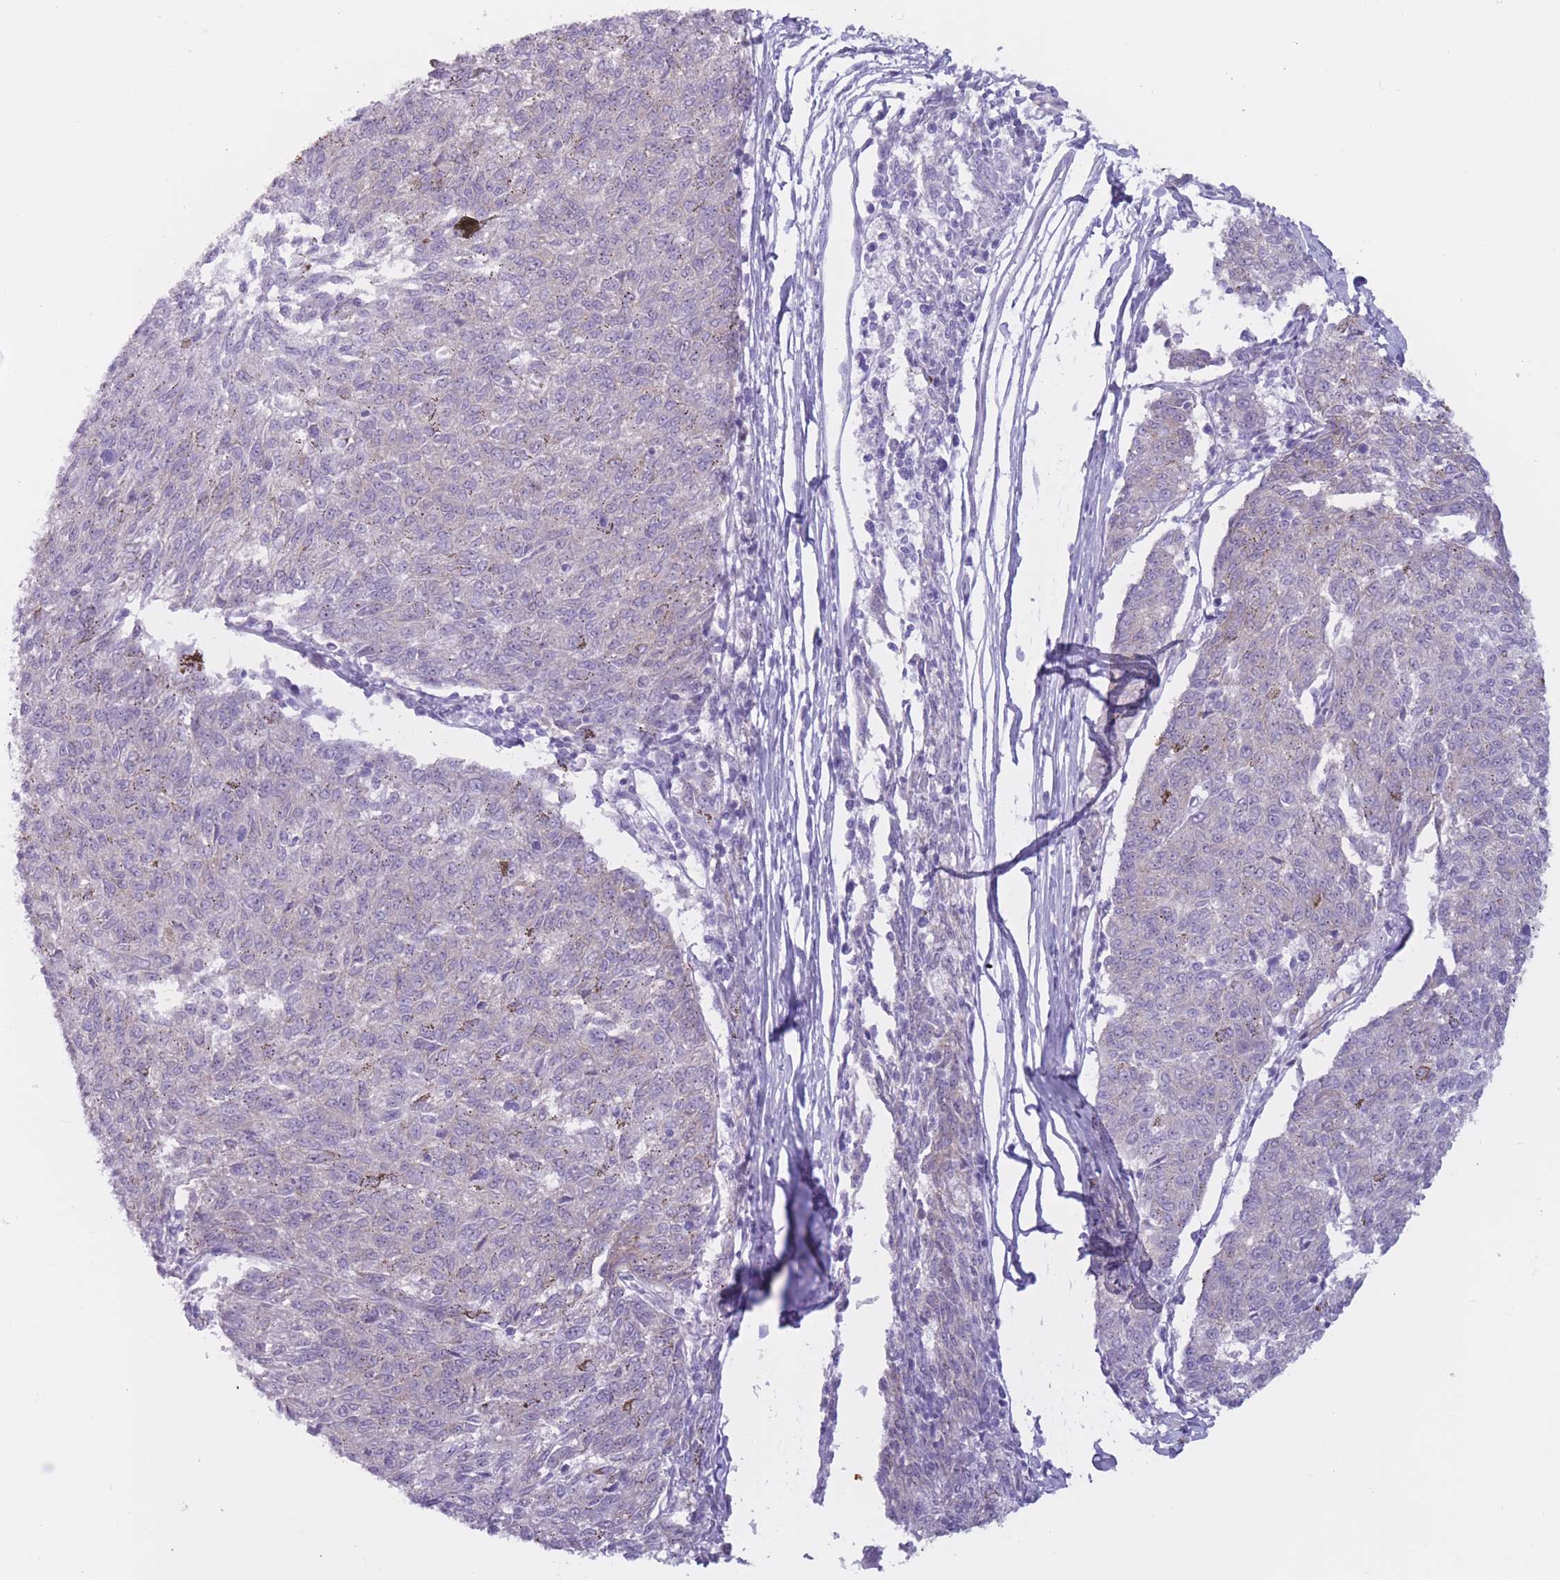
{"staining": {"intensity": "negative", "quantity": "none", "location": "none"}, "tissue": "melanoma", "cell_type": "Tumor cells", "image_type": "cancer", "snomed": [{"axis": "morphology", "description": "Malignant melanoma, NOS"}, {"axis": "topography", "description": "Skin"}], "caption": "IHC photomicrograph of melanoma stained for a protein (brown), which demonstrates no expression in tumor cells.", "gene": "PNMA3", "patient": {"sex": "female", "age": 72}}